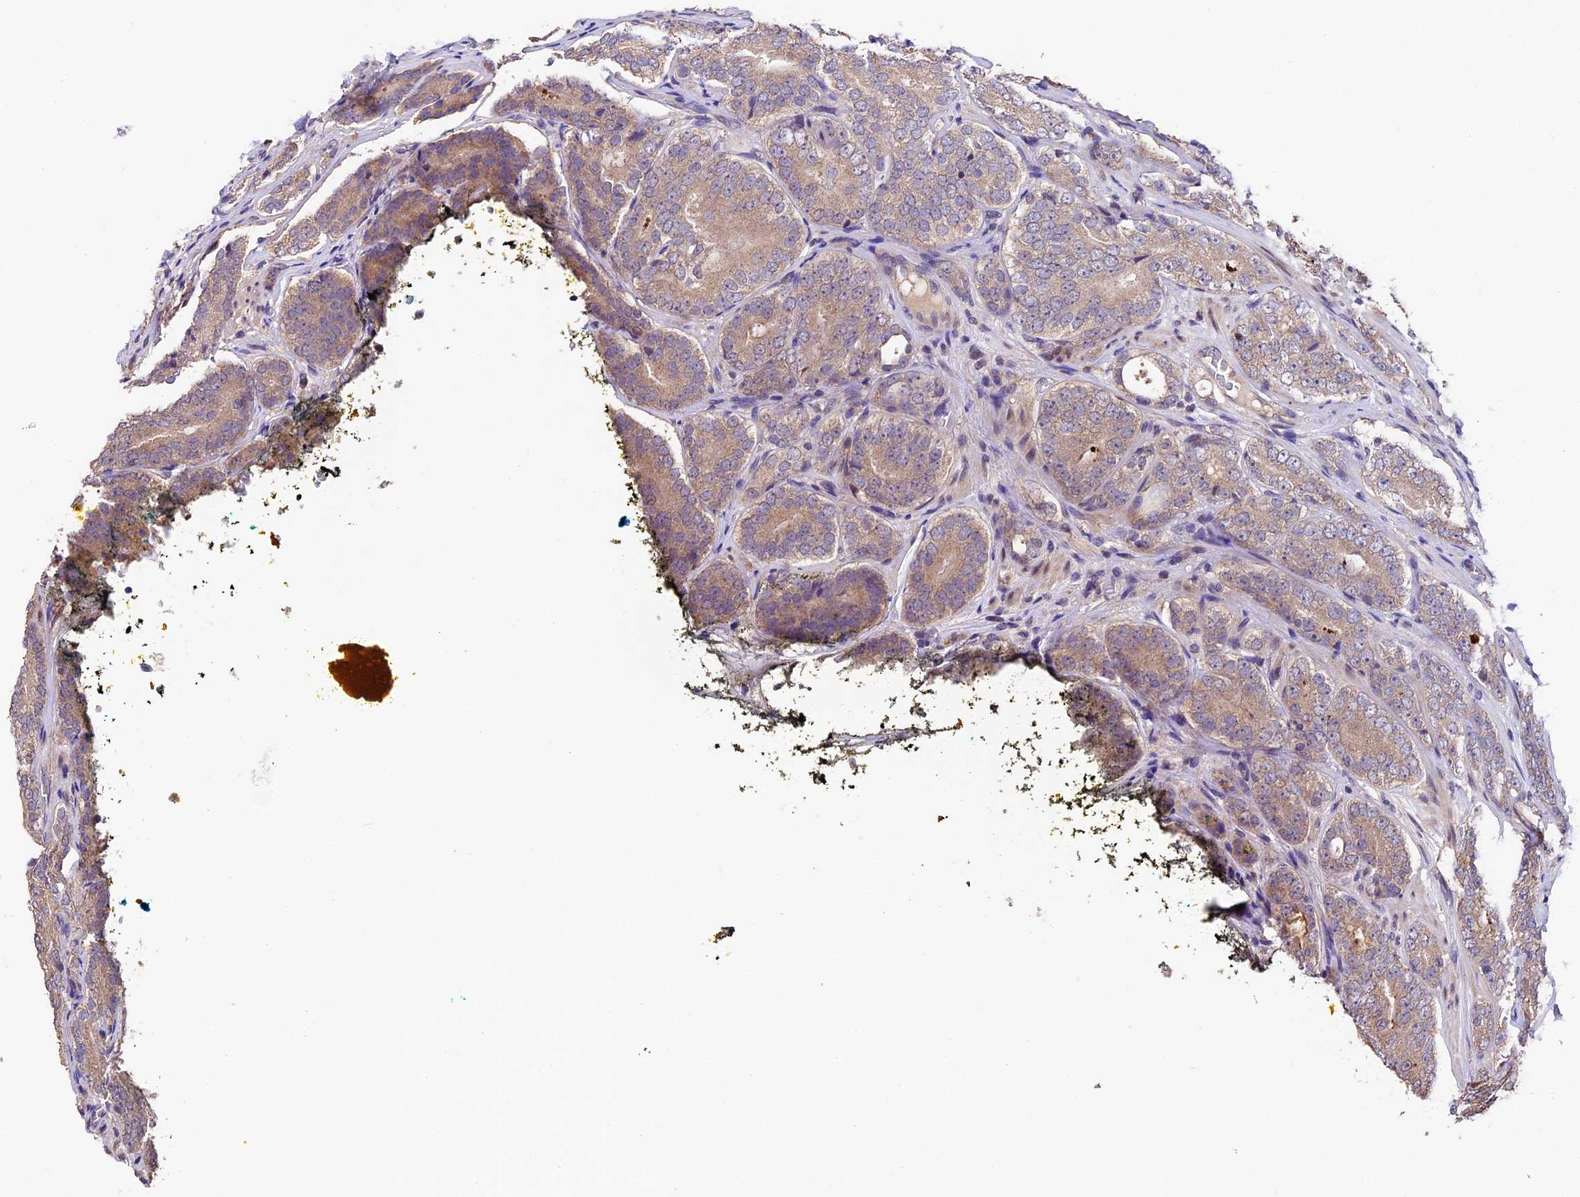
{"staining": {"intensity": "weak", "quantity": "25%-75%", "location": "cytoplasmic/membranous"}, "tissue": "prostate cancer", "cell_type": "Tumor cells", "image_type": "cancer", "snomed": [{"axis": "morphology", "description": "Adenocarcinoma, High grade"}, {"axis": "topography", "description": "Prostate"}], "caption": "Immunohistochemistry (IHC) (DAB (3,3'-diaminobenzidine)) staining of prostate high-grade adenocarcinoma demonstrates weak cytoplasmic/membranous protein staining in about 25%-75% of tumor cells.", "gene": "SBNO2", "patient": {"sex": "male", "age": 56}}